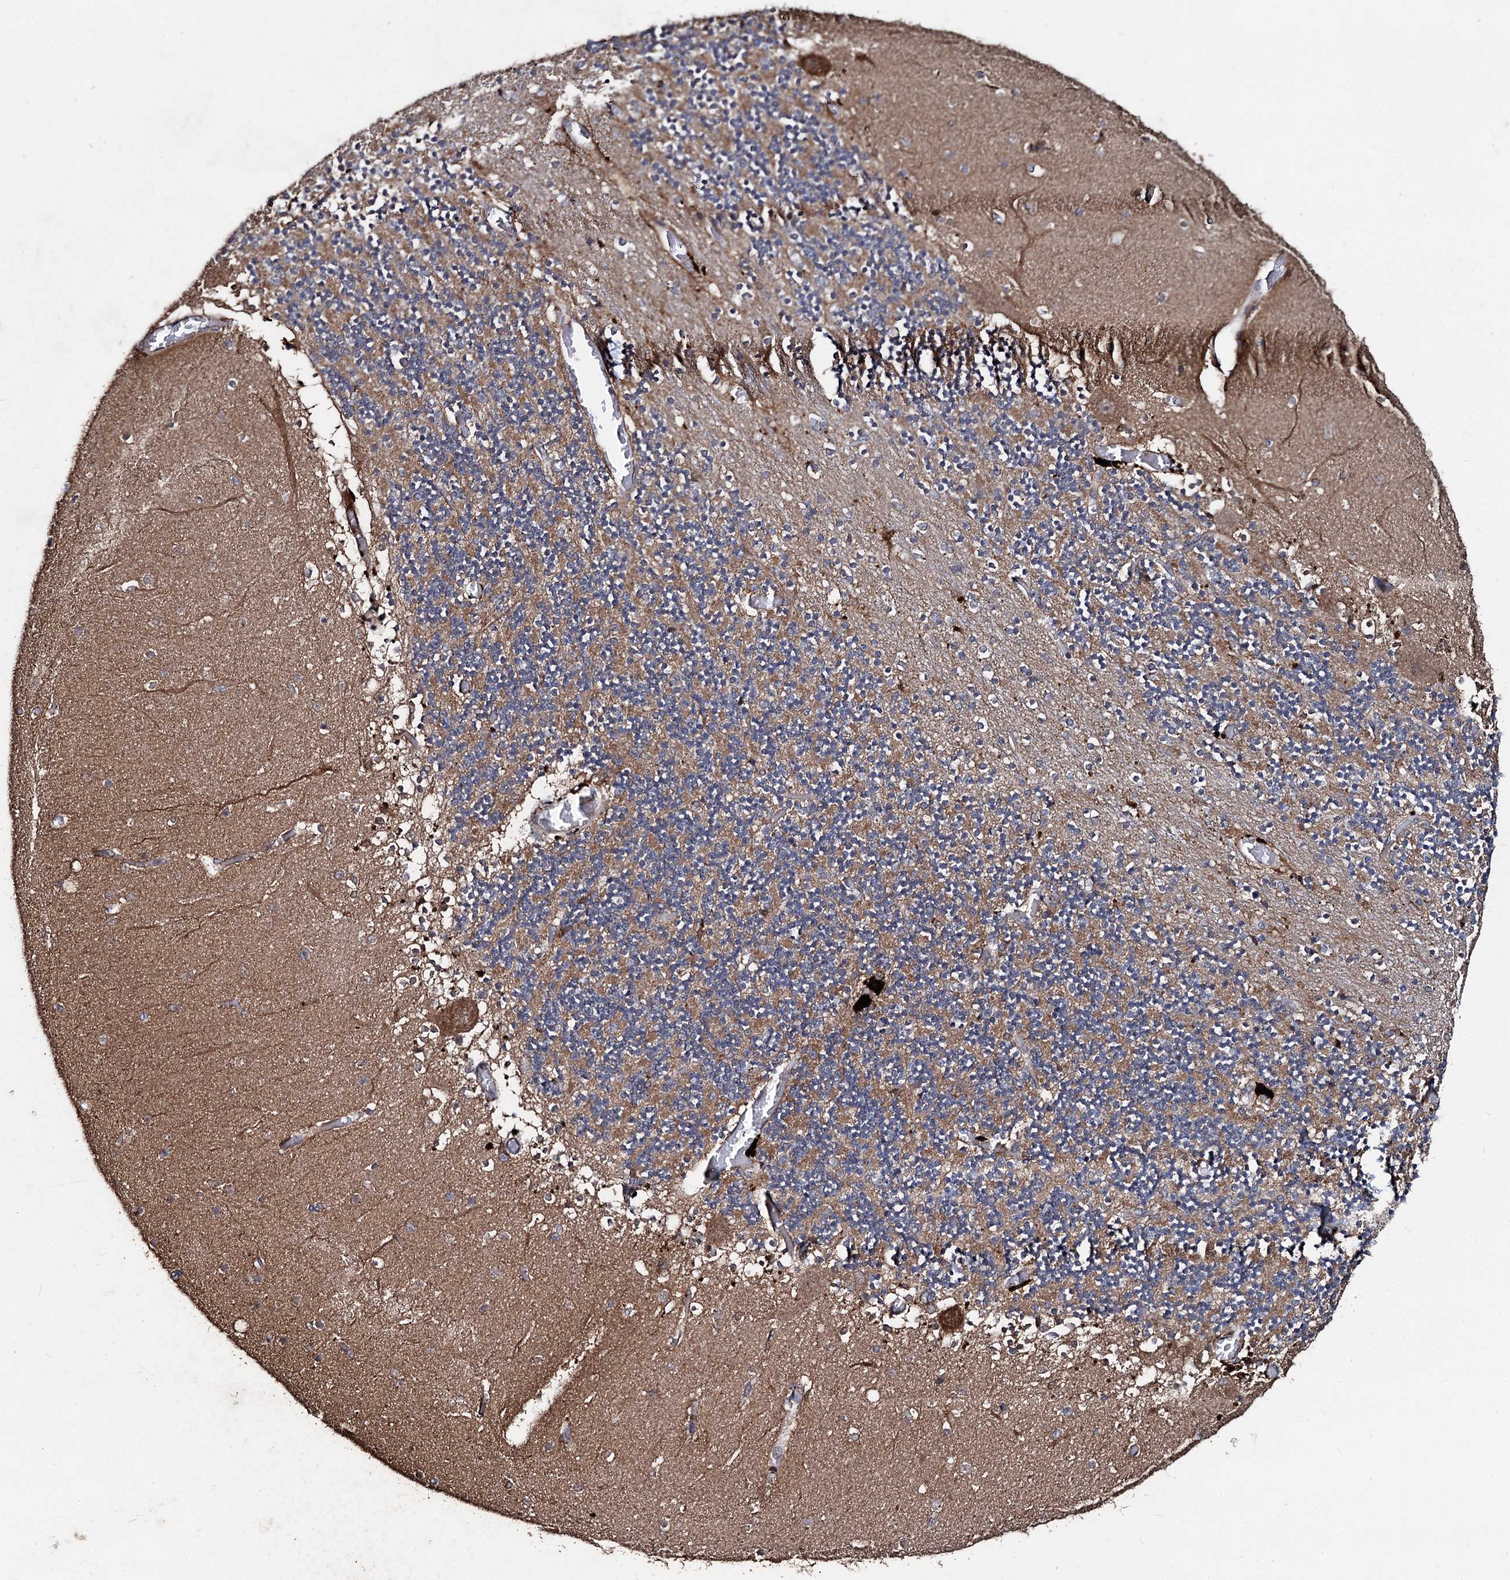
{"staining": {"intensity": "weak", "quantity": "25%-75%", "location": "cytoplasmic/membranous"}, "tissue": "cerebellum", "cell_type": "Cells in granular layer", "image_type": "normal", "snomed": [{"axis": "morphology", "description": "Normal tissue, NOS"}, {"axis": "topography", "description": "Cerebellum"}], "caption": "High-power microscopy captured an immunohistochemistry (IHC) photomicrograph of unremarkable cerebellum, revealing weak cytoplasmic/membranous positivity in about 25%-75% of cells in granular layer. (IHC, brightfield microscopy, high magnification).", "gene": "BCL2L2", "patient": {"sex": "female", "age": 28}}